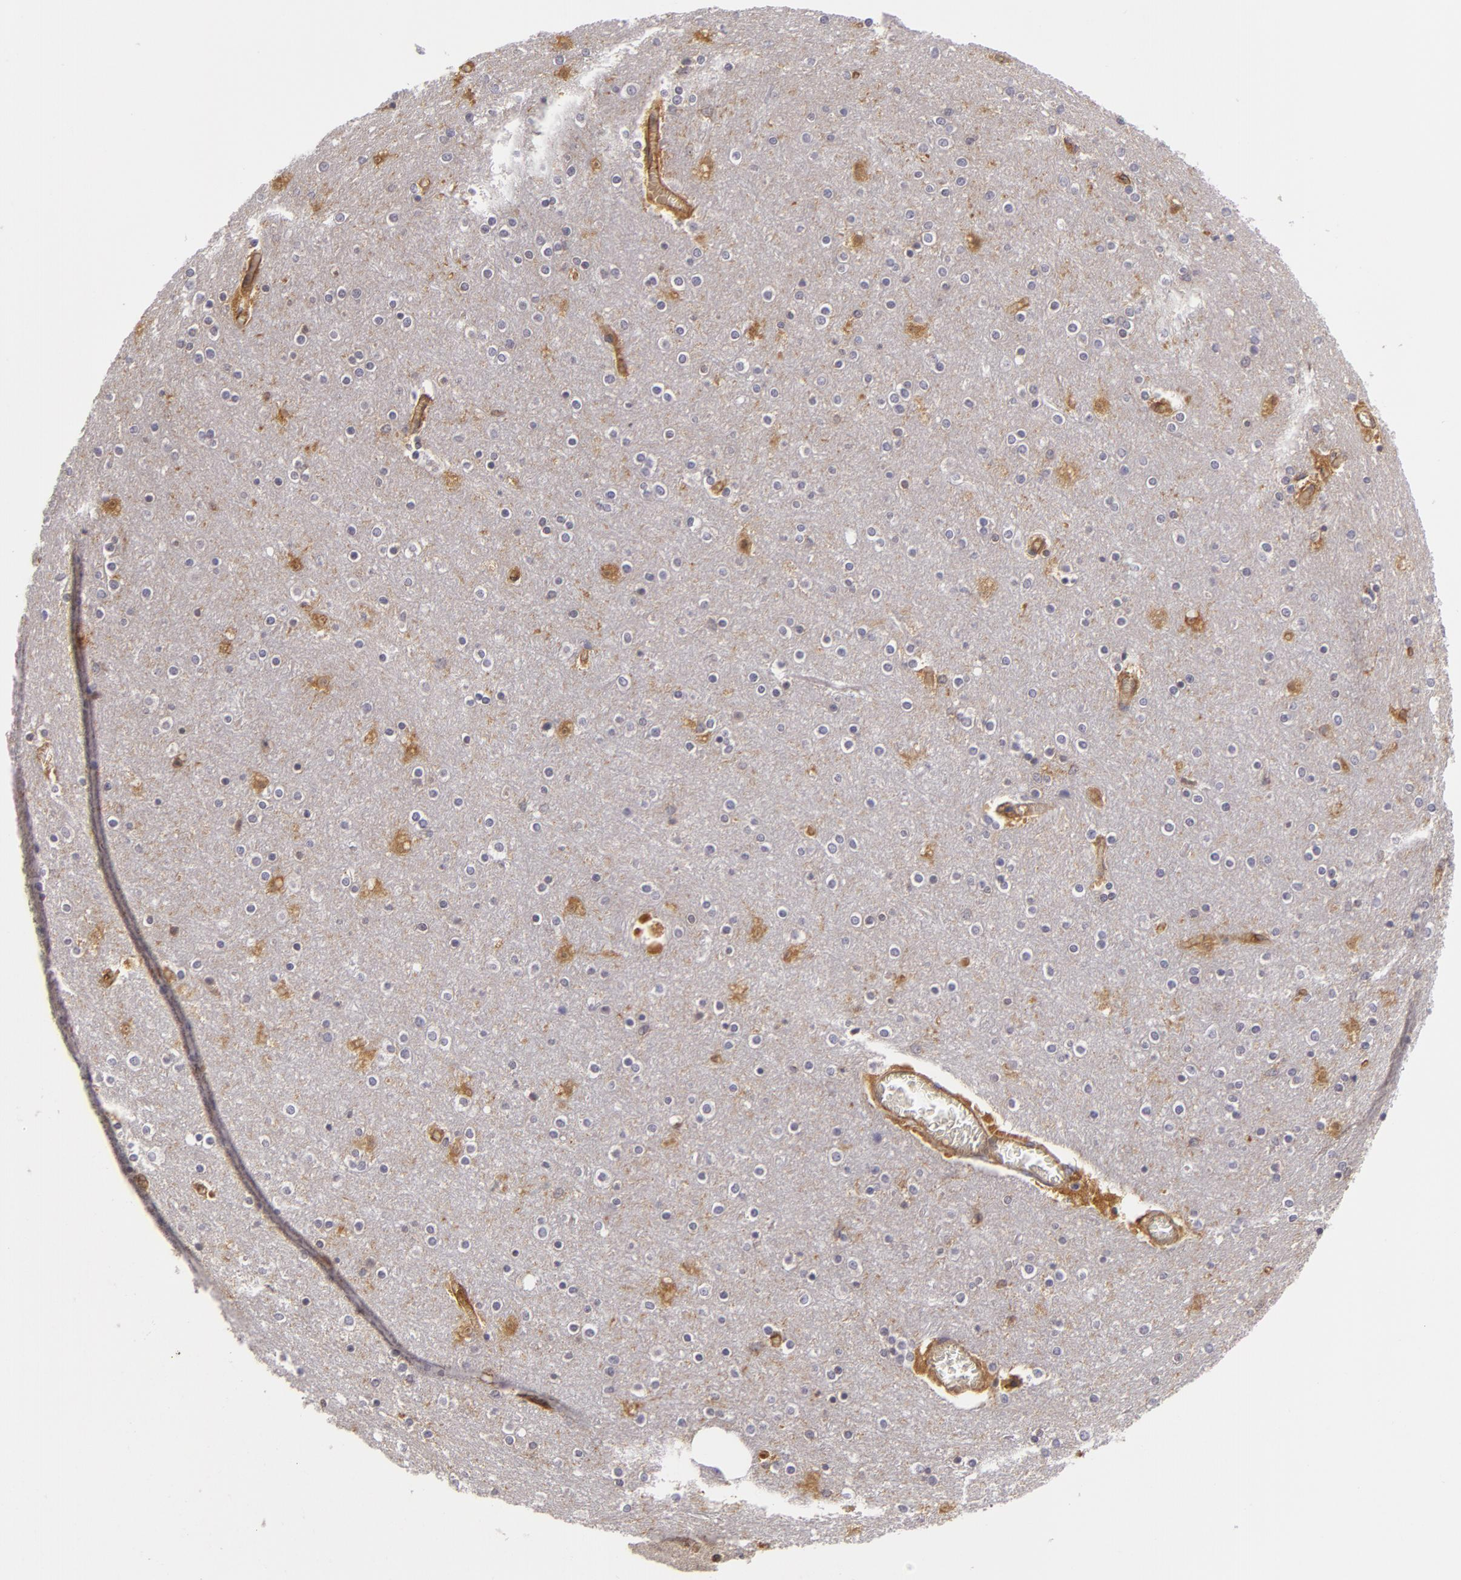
{"staining": {"intensity": "moderate", "quantity": "25%-75%", "location": "cytoplasmic/membranous"}, "tissue": "cerebral cortex", "cell_type": "Endothelial cells", "image_type": "normal", "snomed": [{"axis": "morphology", "description": "Normal tissue, NOS"}, {"axis": "topography", "description": "Cerebral cortex"}], "caption": "This image reveals immunohistochemistry (IHC) staining of unremarkable human cerebral cortex, with medium moderate cytoplasmic/membranous staining in about 25%-75% of endothelial cells.", "gene": "ZNF229", "patient": {"sex": "female", "age": 54}}